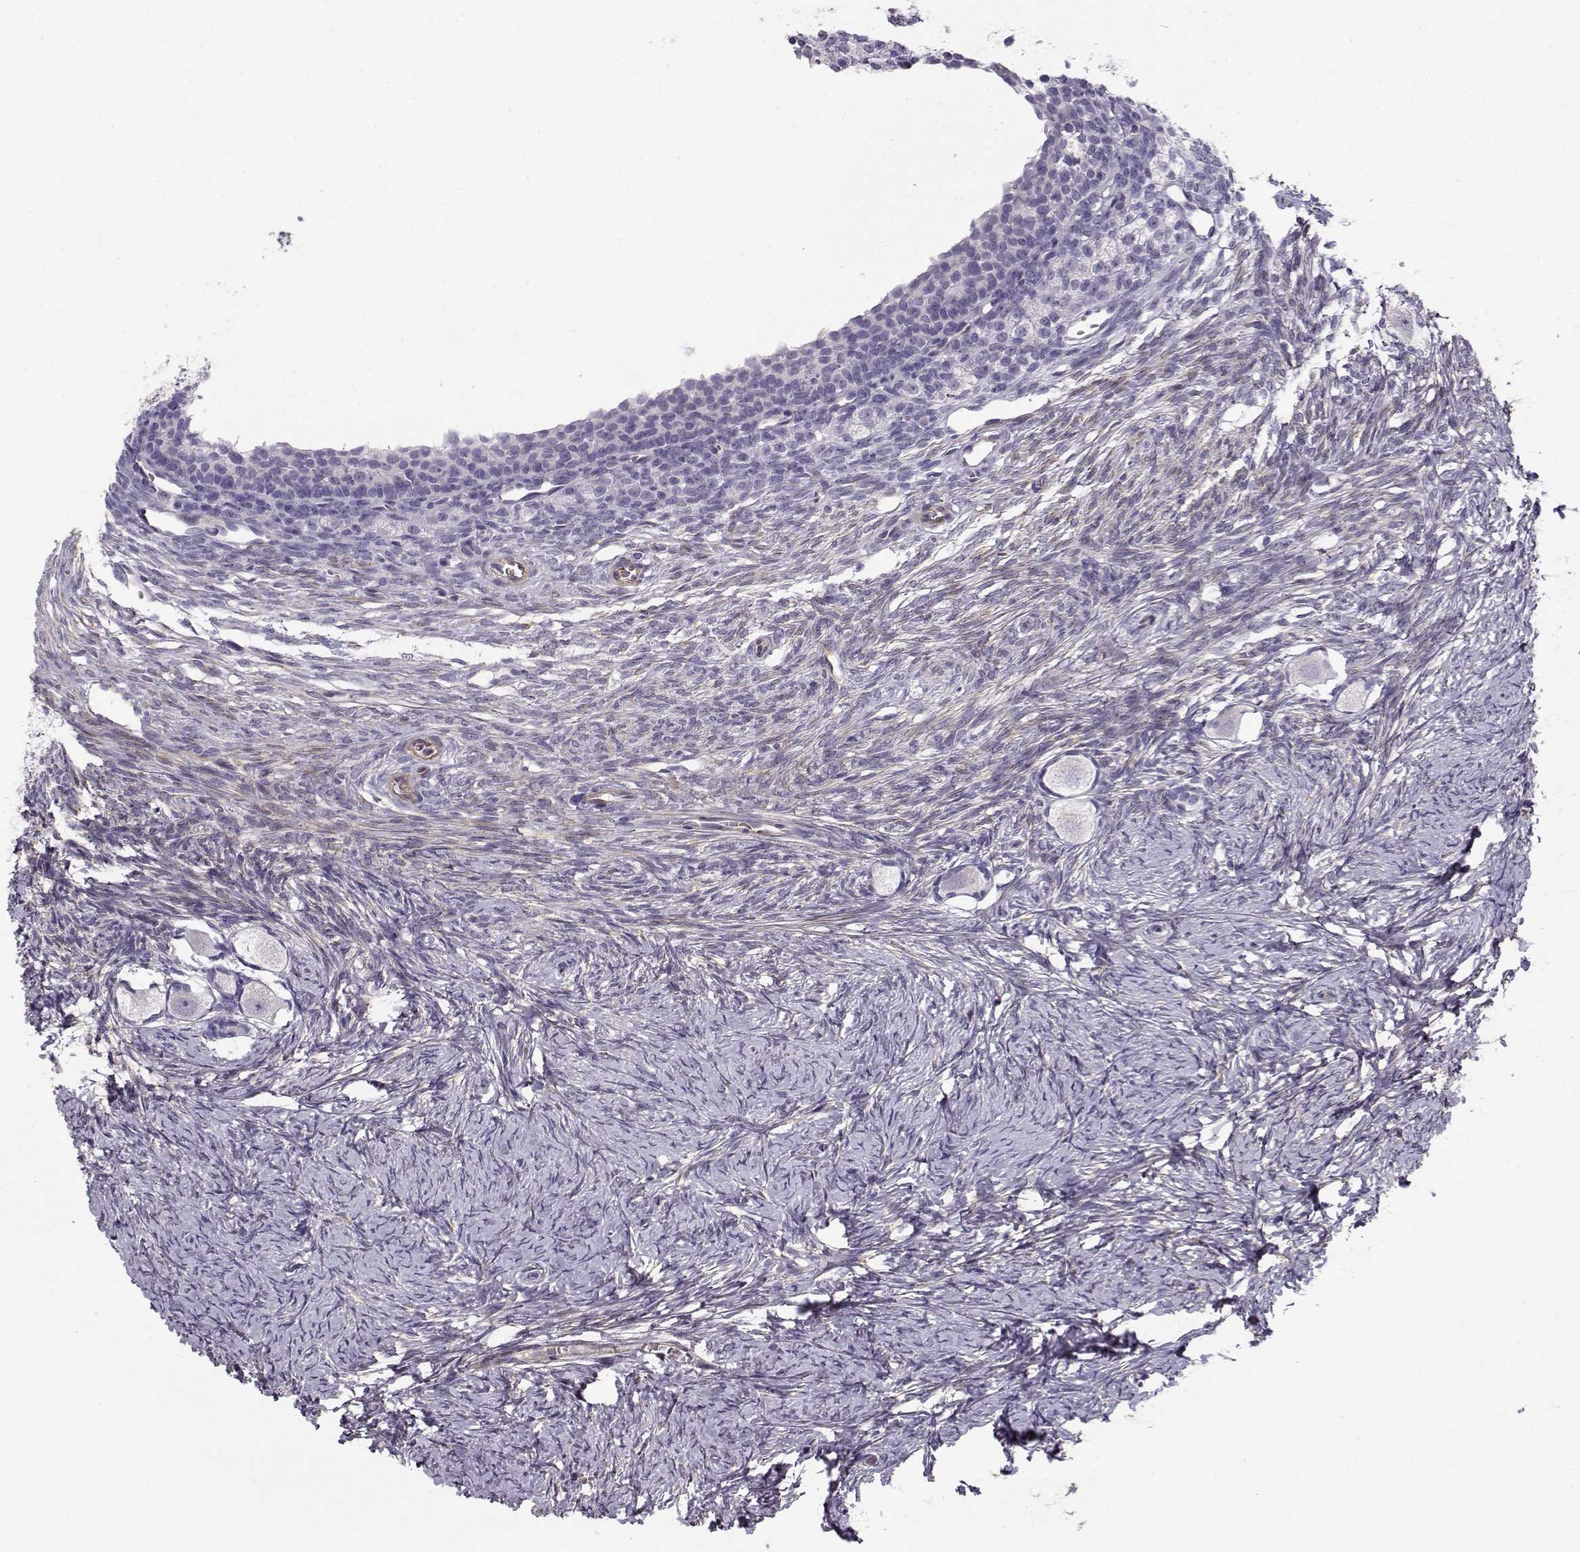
{"staining": {"intensity": "negative", "quantity": "none", "location": "none"}, "tissue": "ovary", "cell_type": "Follicle cells", "image_type": "normal", "snomed": [{"axis": "morphology", "description": "Normal tissue, NOS"}, {"axis": "topography", "description": "Ovary"}], "caption": "Human ovary stained for a protein using immunohistochemistry (IHC) reveals no staining in follicle cells.", "gene": "MYO1A", "patient": {"sex": "female", "age": 27}}